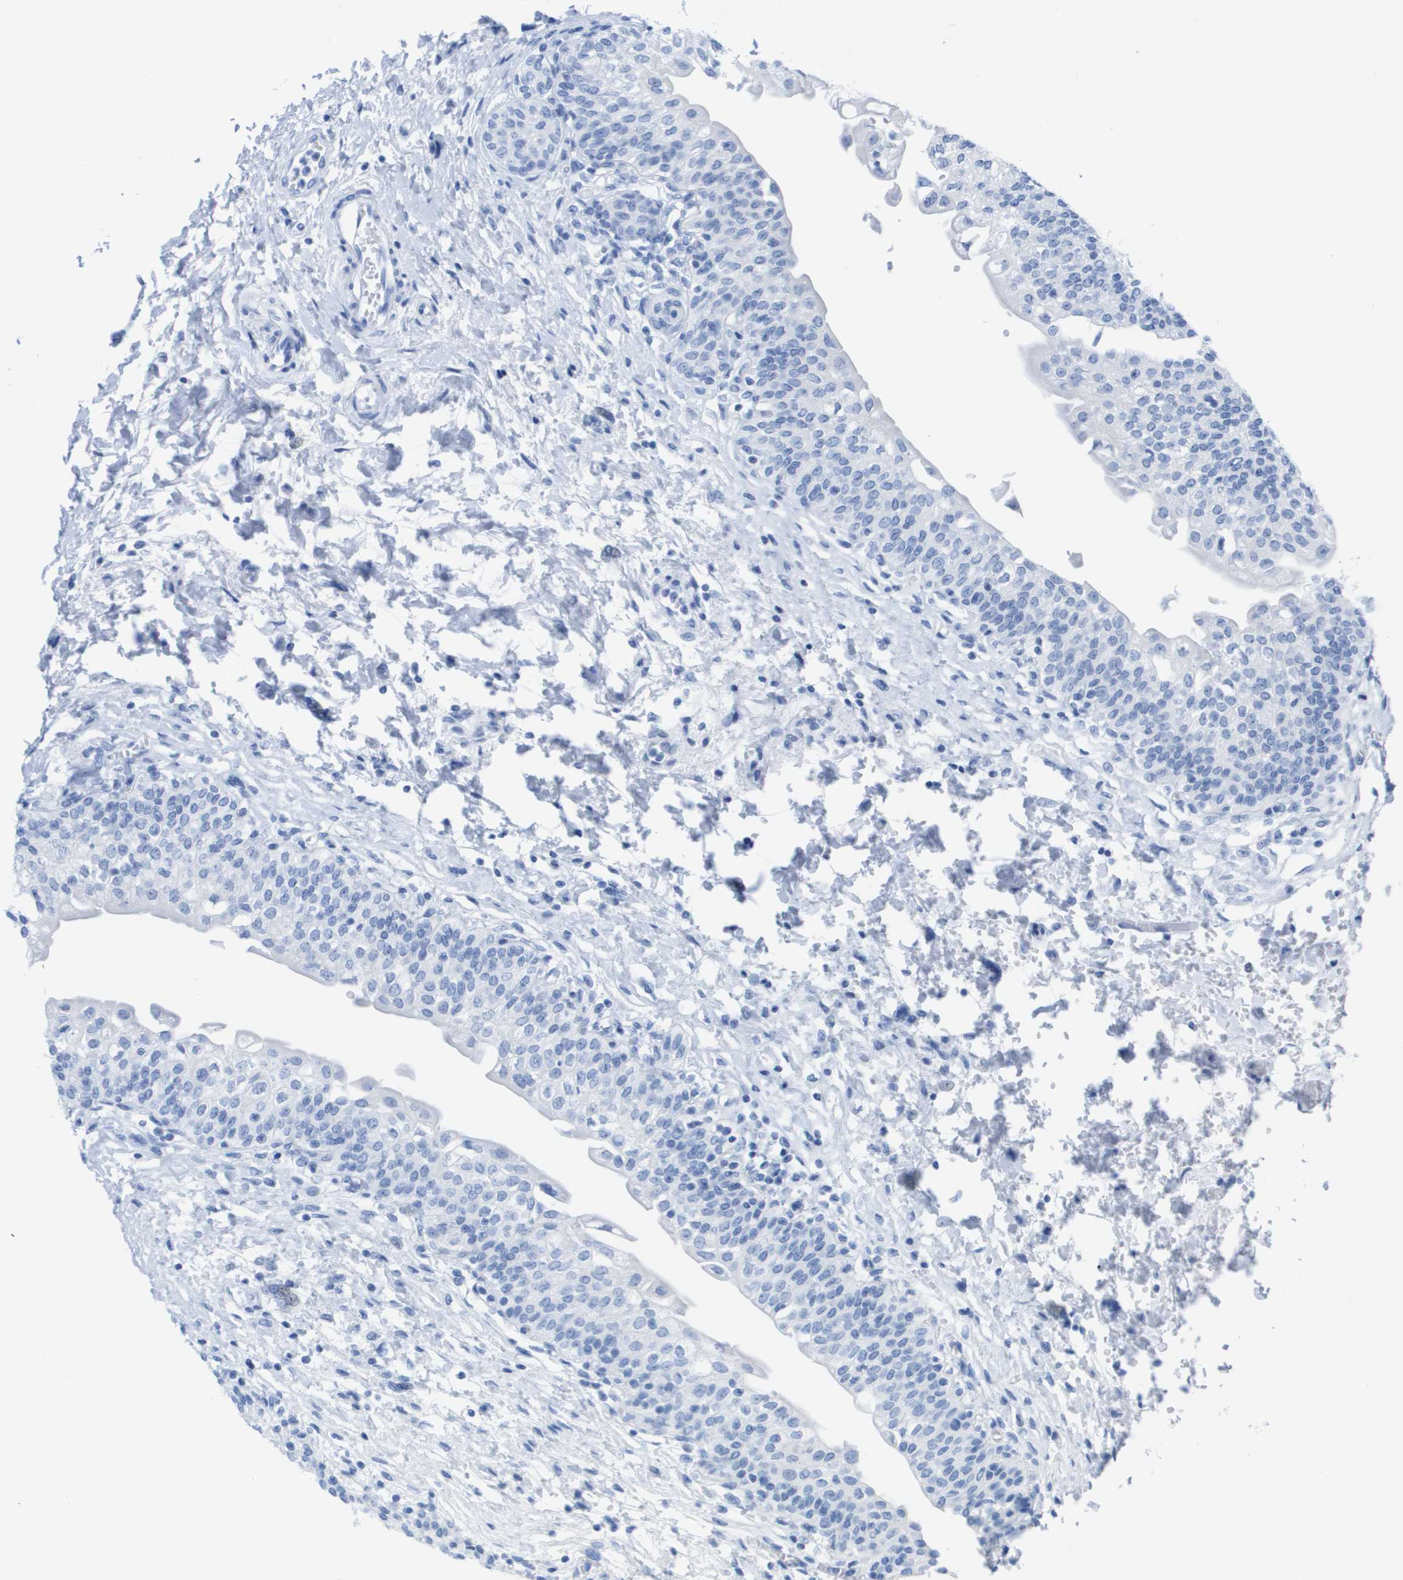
{"staining": {"intensity": "negative", "quantity": "none", "location": "none"}, "tissue": "urinary bladder", "cell_type": "Urothelial cells", "image_type": "normal", "snomed": [{"axis": "morphology", "description": "Normal tissue, NOS"}, {"axis": "topography", "description": "Urinary bladder"}], "caption": "High power microscopy micrograph of an immunohistochemistry image of normal urinary bladder, revealing no significant expression in urothelial cells. (DAB immunohistochemistry with hematoxylin counter stain).", "gene": "KCNA3", "patient": {"sex": "male", "age": 55}}